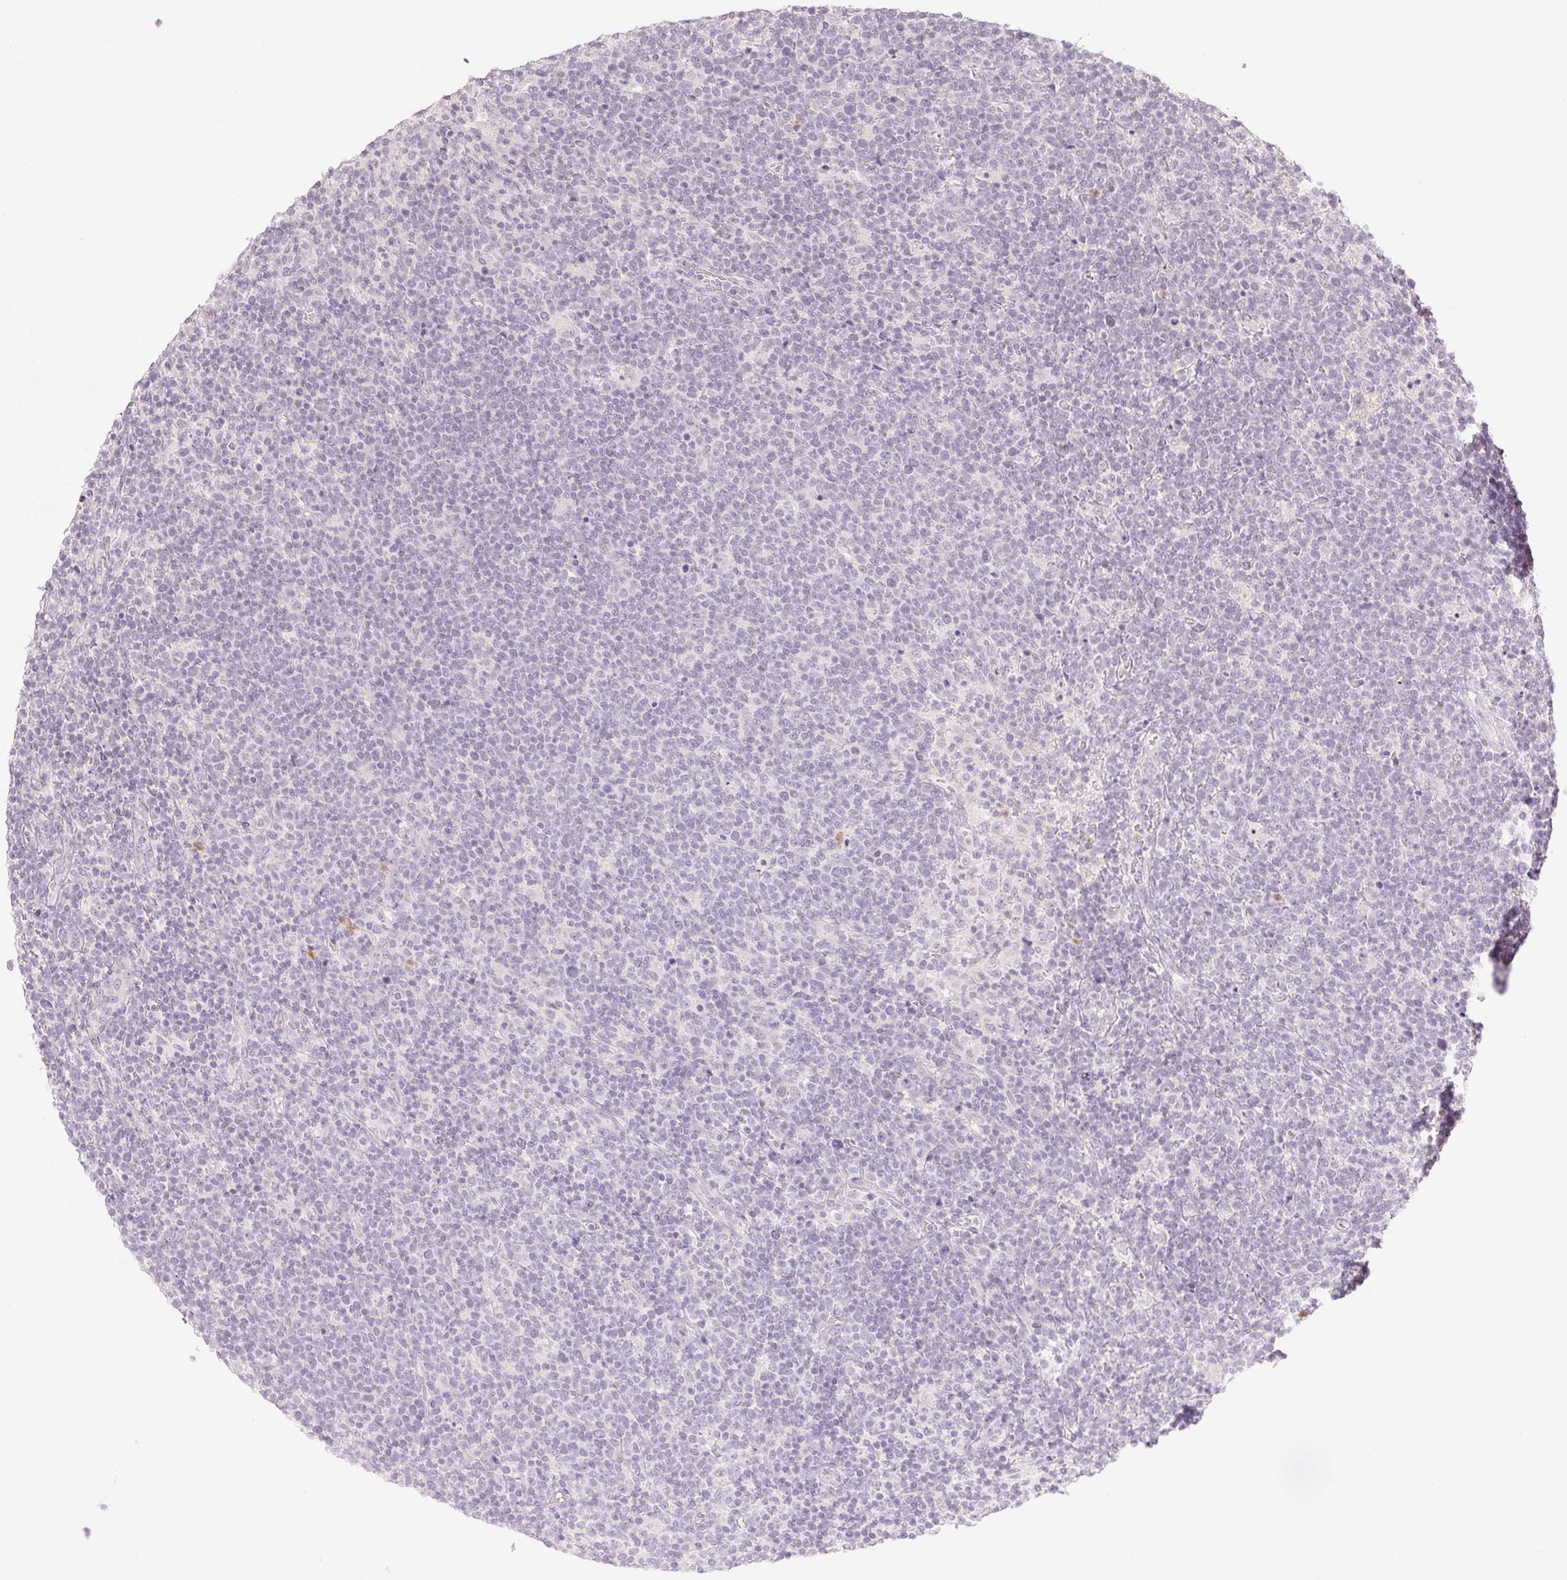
{"staining": {"intensity": "negative", "quantity": "none", "location": "none"}, "tissue": "lymphoma", "cell_type": "Tumor cells", "image_type": "cancer", "snomed": [{"axis": "morphology", "description": "Malignant lymphoma, non-Hodgkin's type, High grade"}, {"axis": "topography", "description": "Lymph node"}], "caption": "The IHC histopathology image has no significant positivity in tumor cells of malignant lymphoma, non-Hodgkin's type (high-grade) tissue. (Stains: DAB (3,3'-diaminobenzidine) IHC with hematoxylin counter stain, Microscopy: brightfield microscopy at high magnification).", "gene": "PI3", "patient": {"sex": "male", "age": 61}}